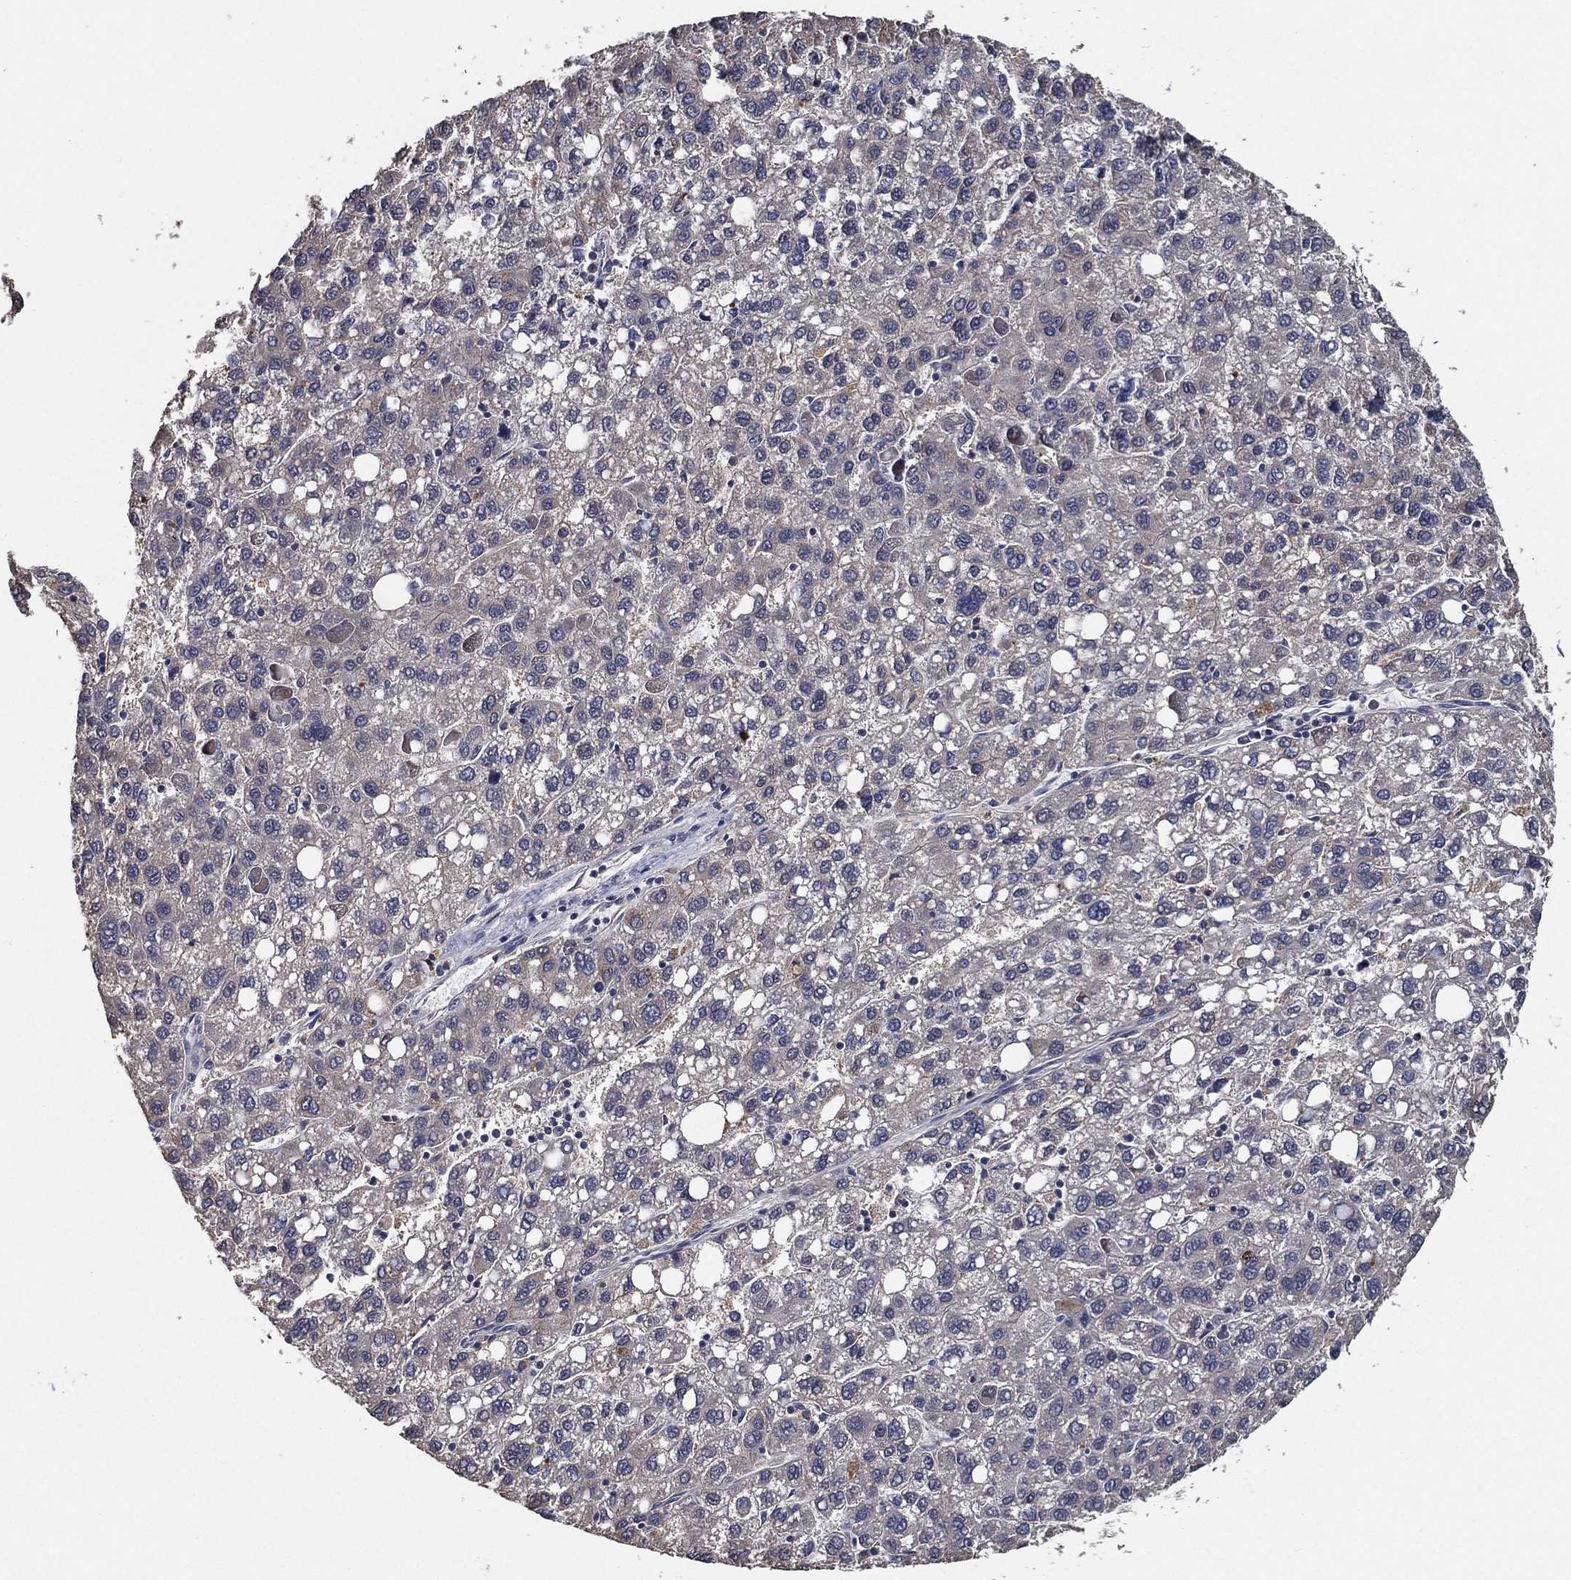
{"staining": {"intensity": "negative", "quantity": "none", "location": "none"}, "tissue": "liver cancer", "cell_type": "Tumor cells", "image_type": "cancer", "snomed": [{"axis": "morphology", "description": "Carcinoma, Hepatocellular, NOS"}, {"axis": "topography", "description": "Liver"}], "caption": "The histopathology image shows no significant staining in tumor cells of liver cancer (hepatocellular carcinoma). The staining is performed using DAB brown chromogen with nuclei counter-stained in using hematoxylin.", "gene": "PCNT", "patient": {"sex": "female", "age": 82}}